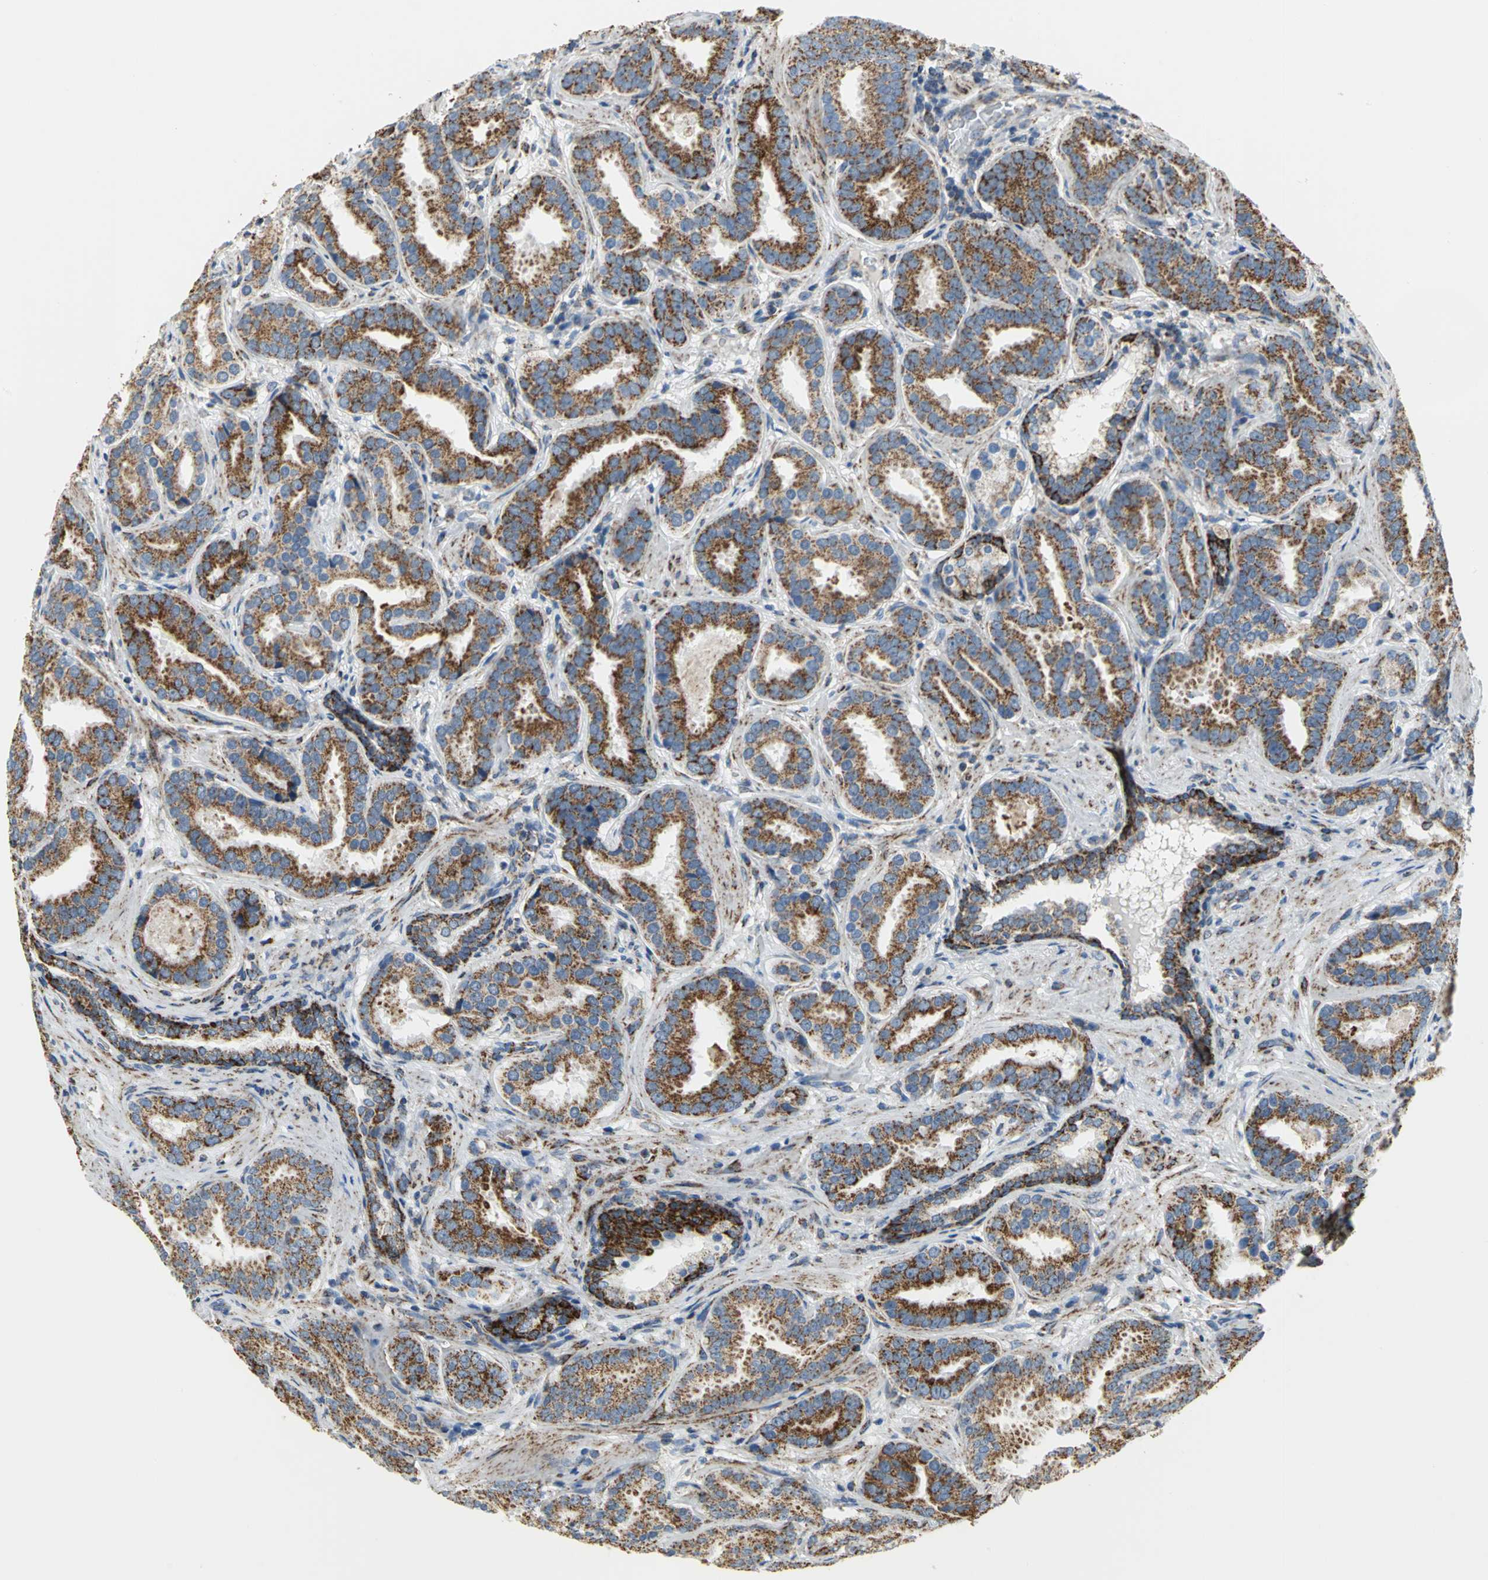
{"staining": {"intensity": "strong", "quantity": ">75%", "location": "cytoplasmic/membranous"}, "tissue": "prostate cancer", "cell_type": "Tumor cells", "image_type": "cancer", "snomed": [{"axis": "morphology", "description": "Adenocarcinoma, Low grade"}, {"axis": "topography", "description": "Prostate"}], "caption": "Prostate adenocarcinoma (low-grade) tissue displays strong cytoplasmic/membranous positivity in approximately >75% of tumor cells, visualized by immunohistochemistry.", "gene": "NTRK1", "patient": {"sex": "male", "age": 59}}